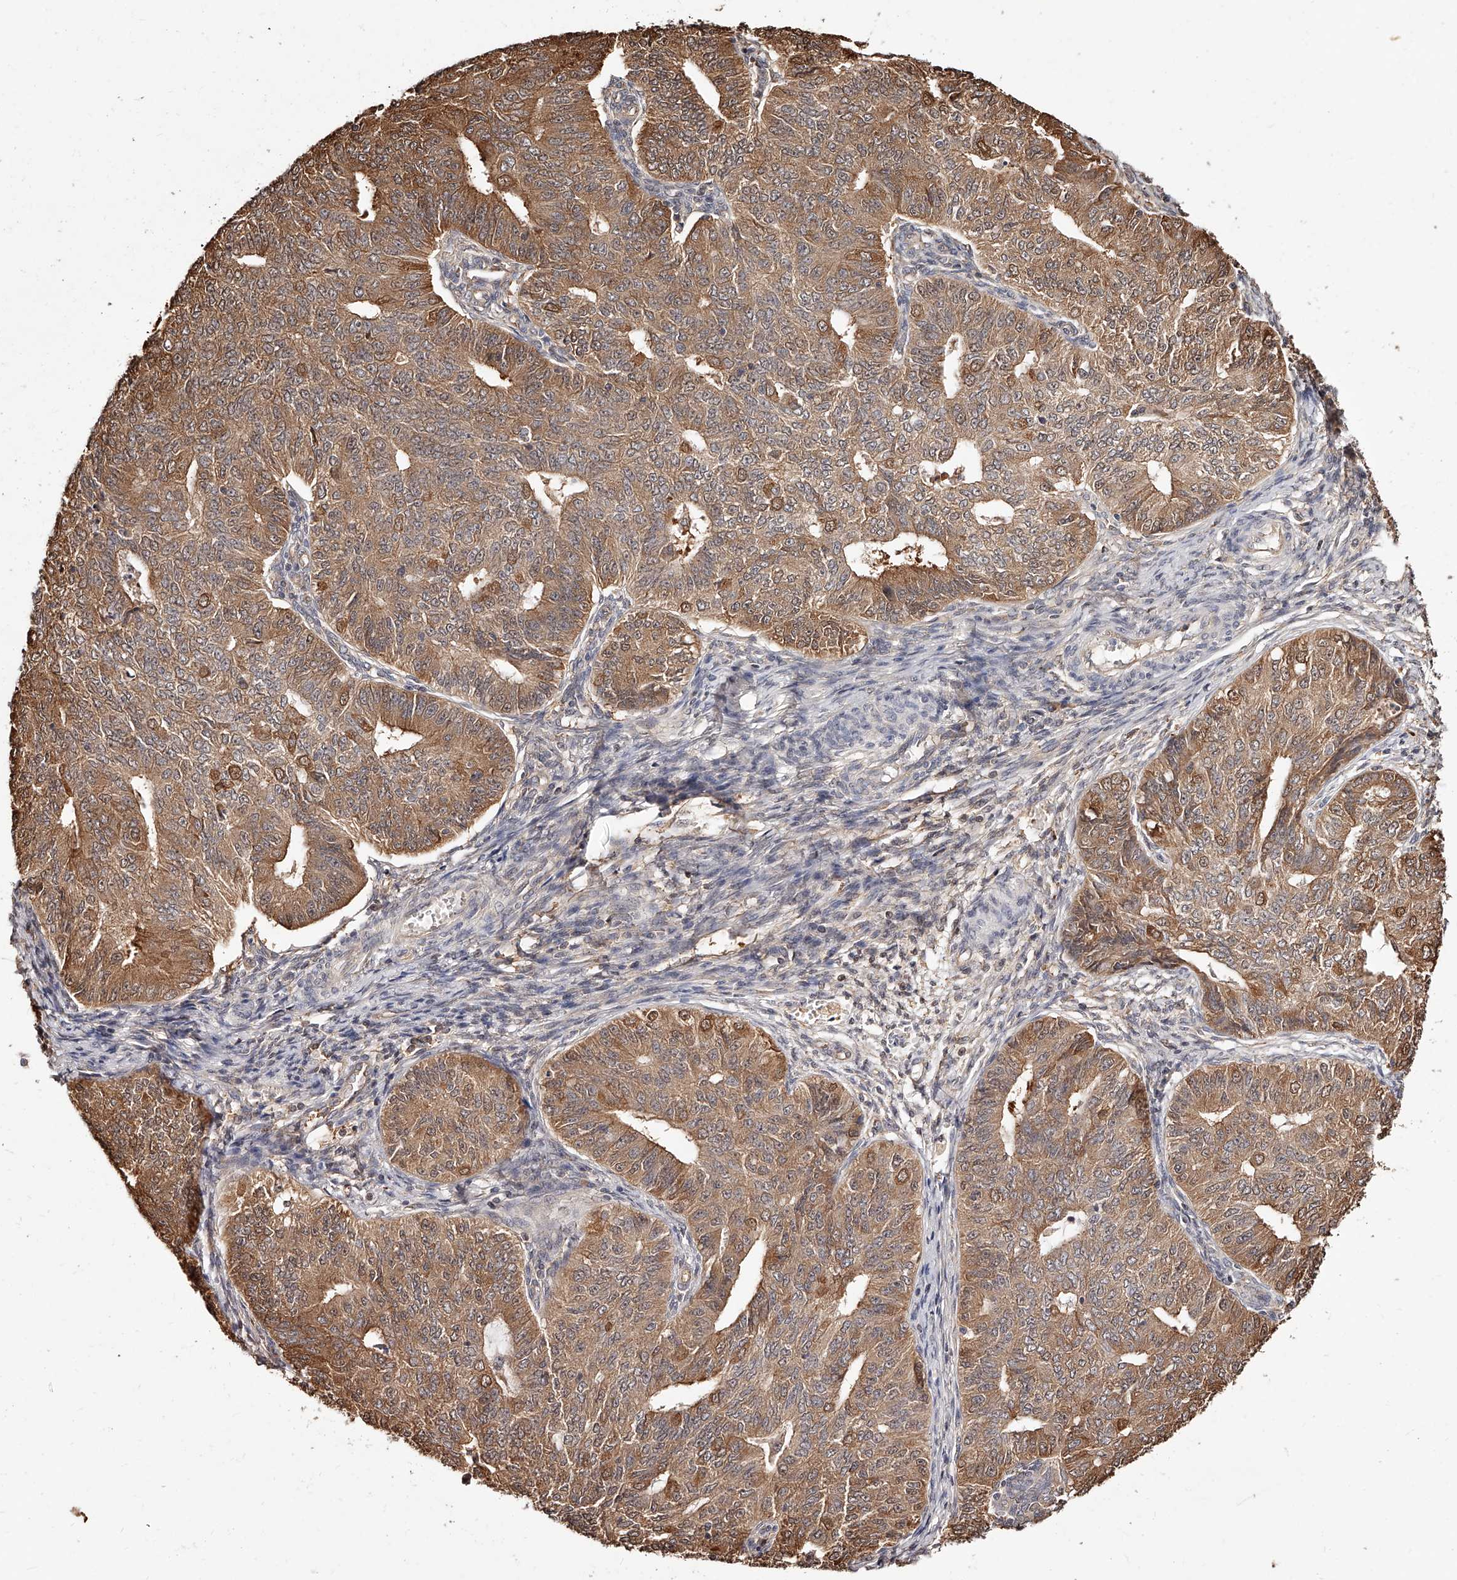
{"staining": {"intensity": "moderate", "quantity": ">75%", "location": "cytoplasmic/membranous"}, "tissue": "endometrial cancer", "cell_type": "Tumor cells", "image_type": "cancer", "snomed": [{"axis": "morphology", "description": "Adenocarcinoma, NOS"}, {"axis": "topography", "description": "Endometrium"}], "caption": "This histopathology image exhibits endometrial cancer (adenocarcinoma) stained with immunohistochemistry (IHC) to label a protein in brown. The cytoplasmic/membranous of tumor cells show moderate positivity for the protein. Nuclei are counter-stained blue.", "gene": "ZNF582", "patient": {"sex": "female", "age": 32}}